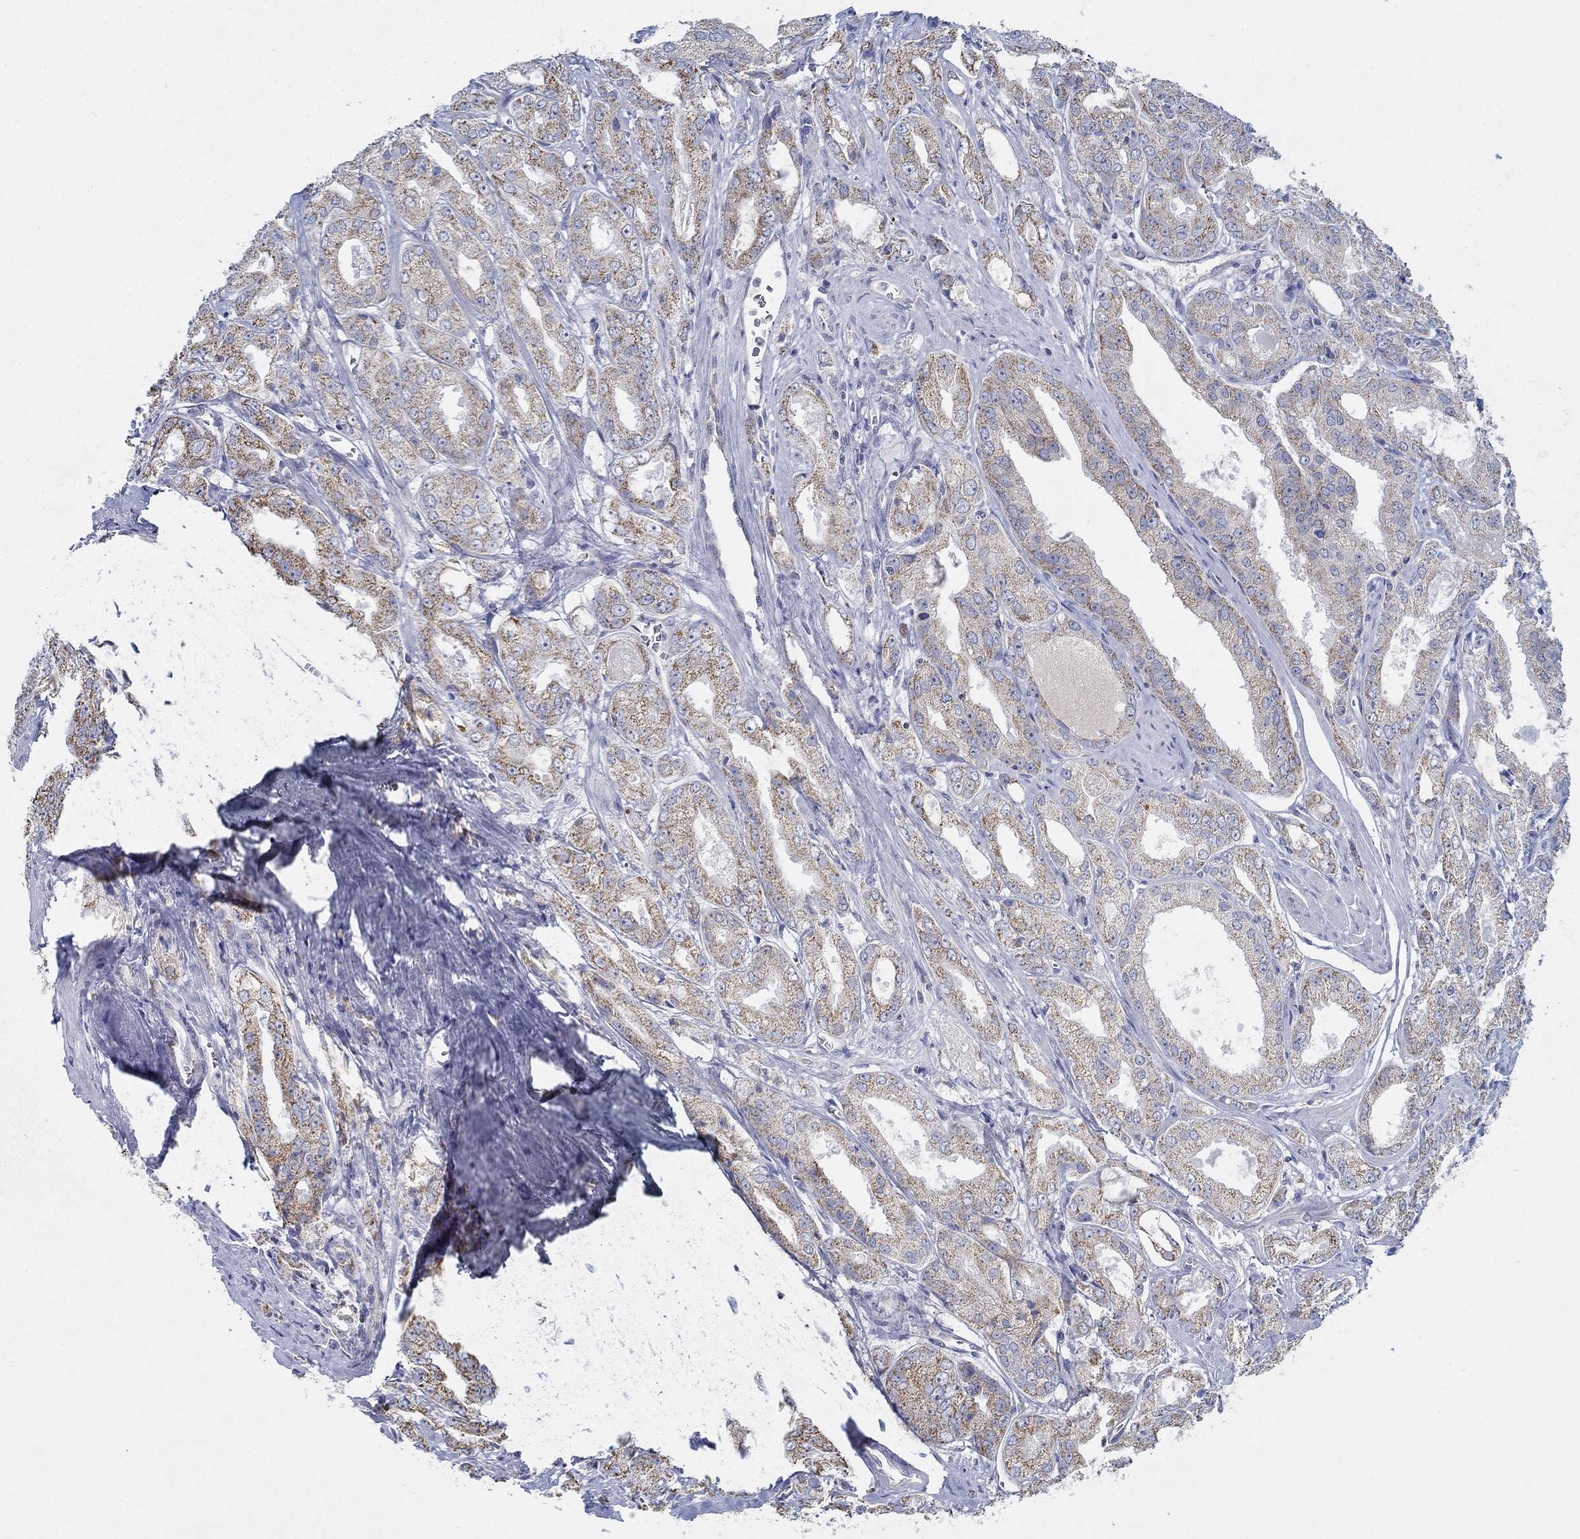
{"staining": {"intensity": "moderate", "quantity": ">75%", "location": "cytoplasmic/membranous"}, "tissue": "prostate cancer", "cell_type": "Tumor cells", "image_type": "cancer", "snomed": [{"axis": "morphology", "description": "Adenocarcinoma, NOS"}, {"axis": "morphology", "description": "Adenocarcinoma, High grade"}, {"axis": "topography", "description": "Prostate"}], "caption": "Protein expression analysis of human prostate cancer reveals moderate cytoplasmic/membranous positivity in approximately >75% of tumor cells. Immunohistochemistry (ihc) stains the protein of interest in brown and the nuclei are stained blue.", "gene": "GLOD5", "patient": {"sex": "male", "age": 70}}